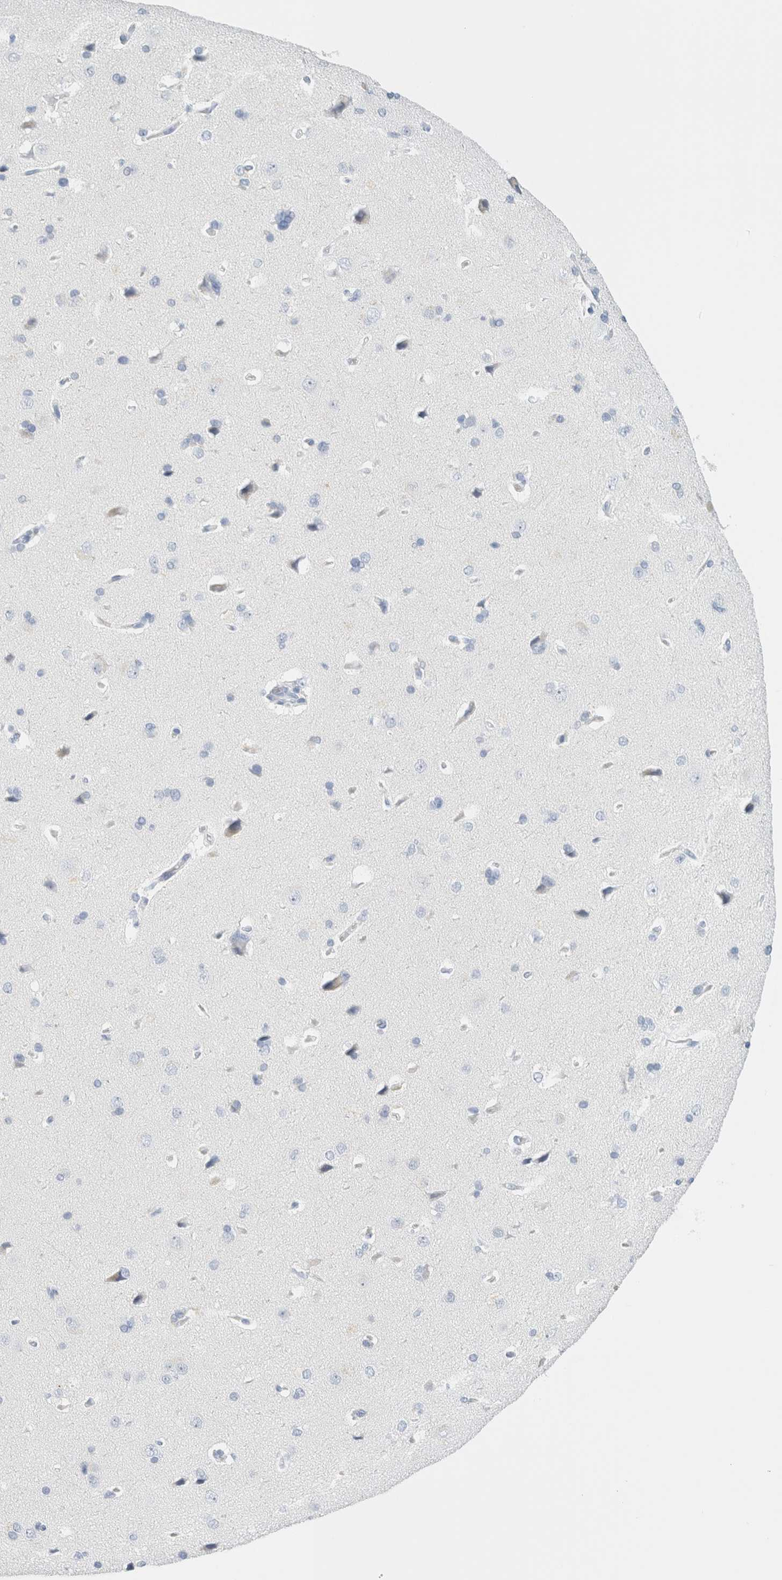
{"staining": {"intensity": "negative", "quantity": "none", "location": "none"}, "tissue": "cerebral cortex", "cell_type": "Endothelial cells", "image_type": "normal", "snomed": [{"axis": "morphology", "description": "Normal tissue, NOS"}, {"axis": "topography", "description": "Cerebral cortex"}], "caption": "This is an immunohistochemistry histopathology image of unremarkable human cerebral cortex. There is no expression in endothelial cells.", "gene": "ARG1", "patient": {"sex": "male", "age": 62}}